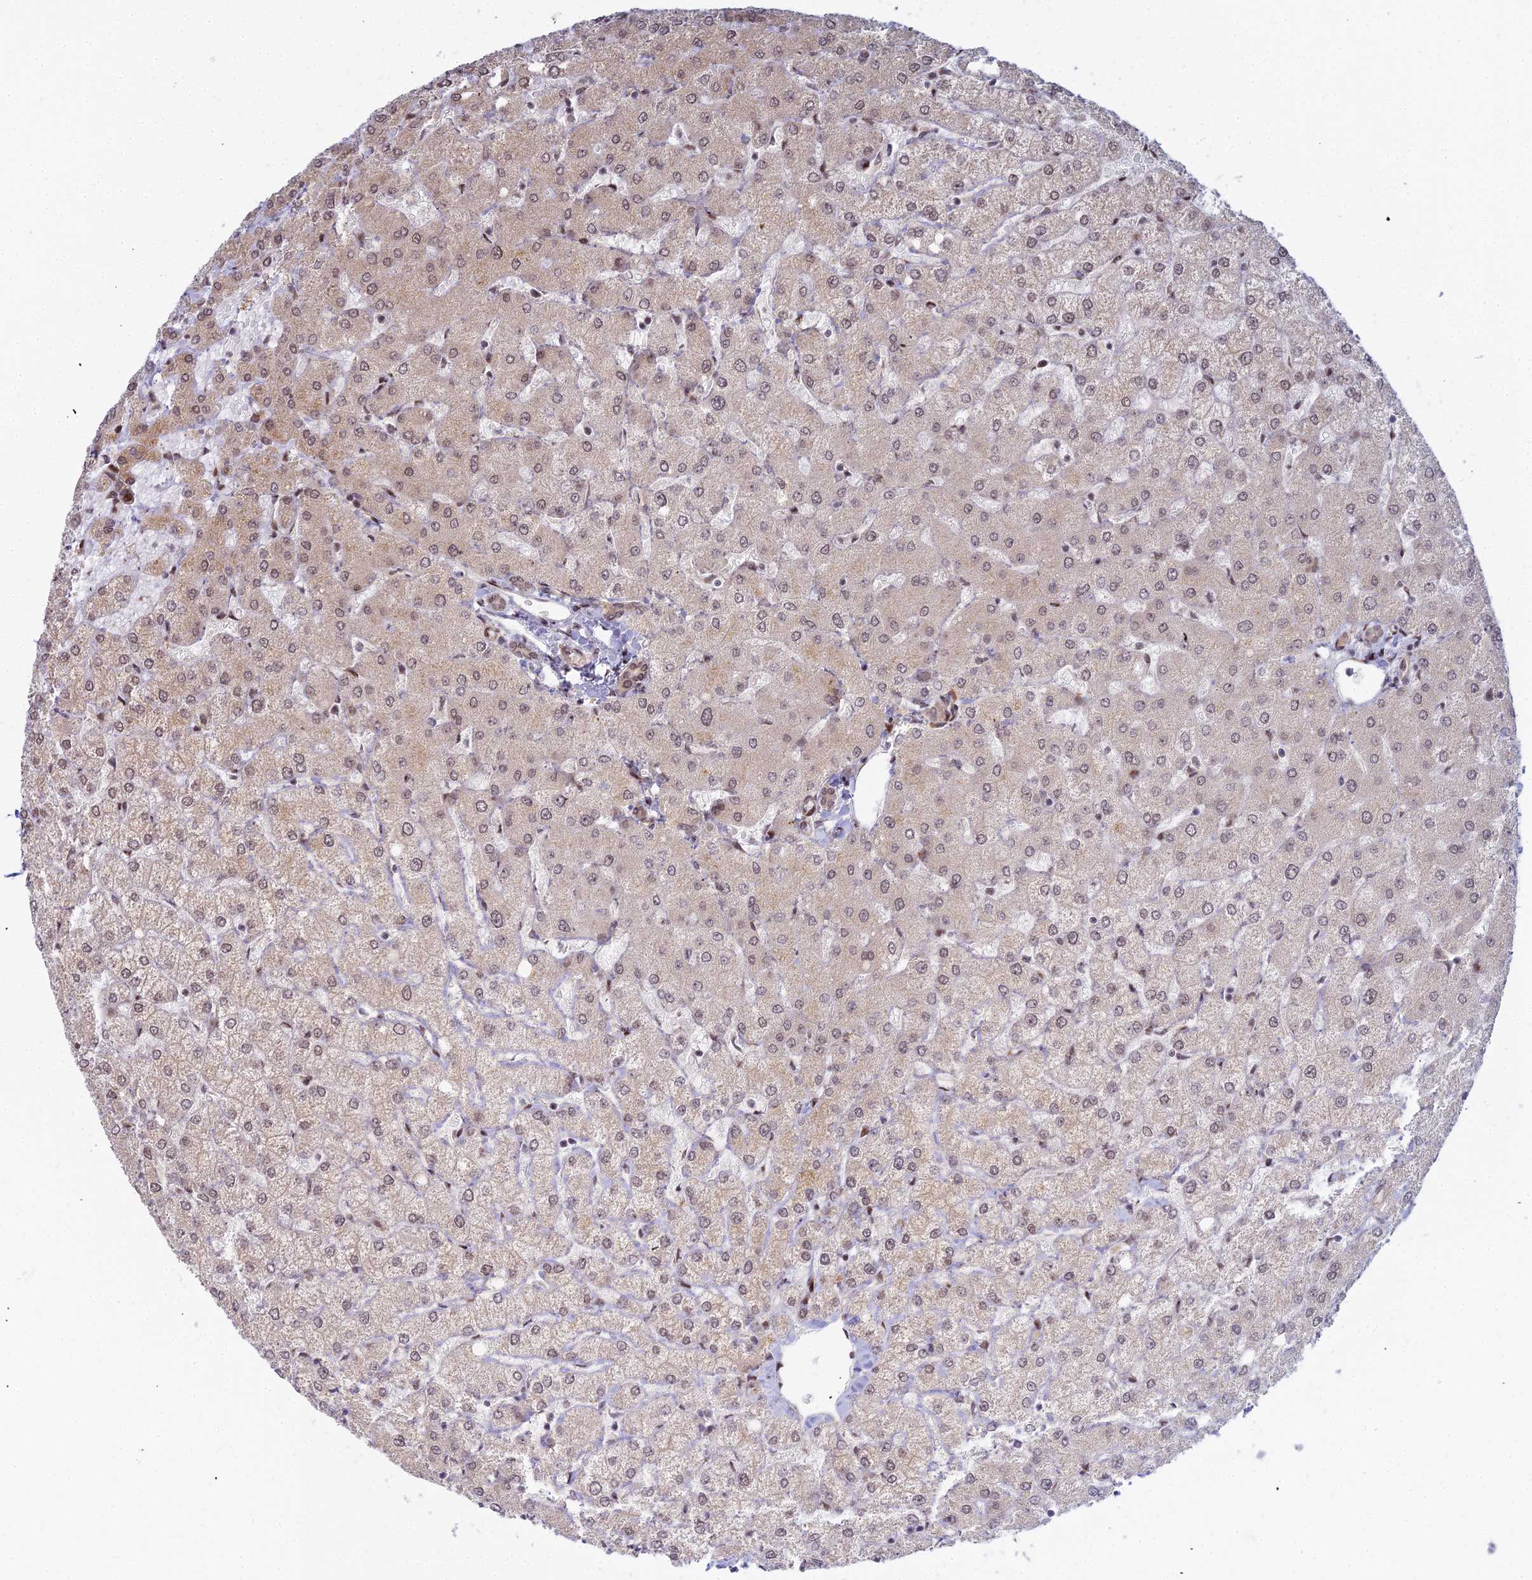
{"staining": {"intensity": "weak", "quantity": ">75%", "location": "nuclear"}, "tissue": "liver", "cell_type": "Cholangiocytes", "image_type": "normal", "snomed": [{"axis": "morphology", "description": "Normal tissue, NOS"}, {"axis": "topography", "description": "Liver"}], "caption": "Normal liver was stained to show a protein in brown. There is low levels of weak nuclear expression in approximately >75% of cholangiocytes.", "gene": "ABCA2", "patient": {"sex": "female", "age": 54}}